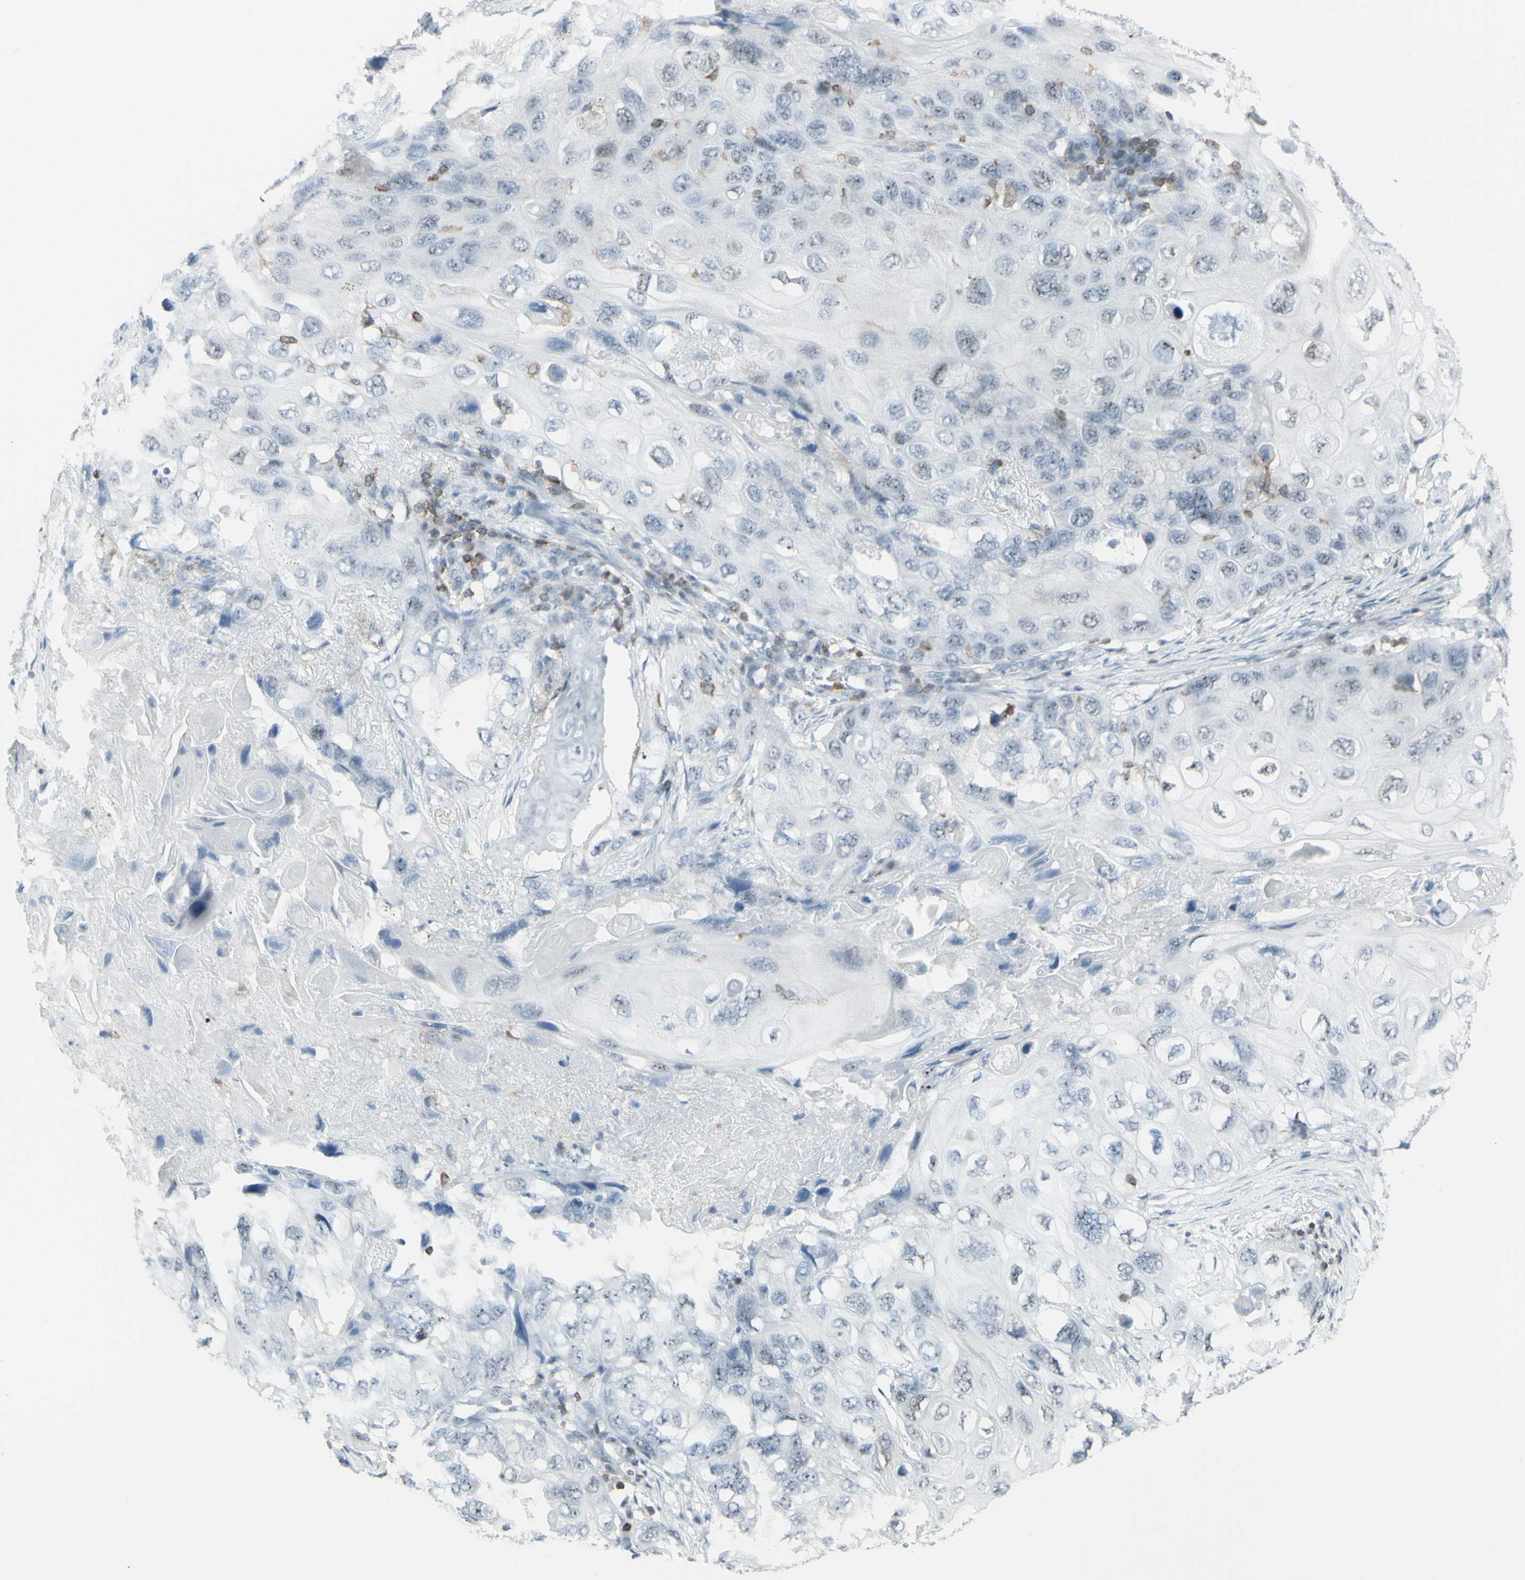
{"staining": {"intensity": "negative", "quantity": "none", "location": "none"}, "tissue": "lung cancer", "cell_type": "Tumor cells", "image_type": "cancer", "snomed": [{"axis": "morphology", "description": "Squamous cell carcinoma, NOS"}, {"axis": "topography", "description": "Lung"}], "caption": "This is an immunohistochemistry histopathology image of squamous cell carcinoma (lung). There is no positivity in tumor cells.", "gene": "NRG1", "patient": {"sex": "female", "age": 73}}